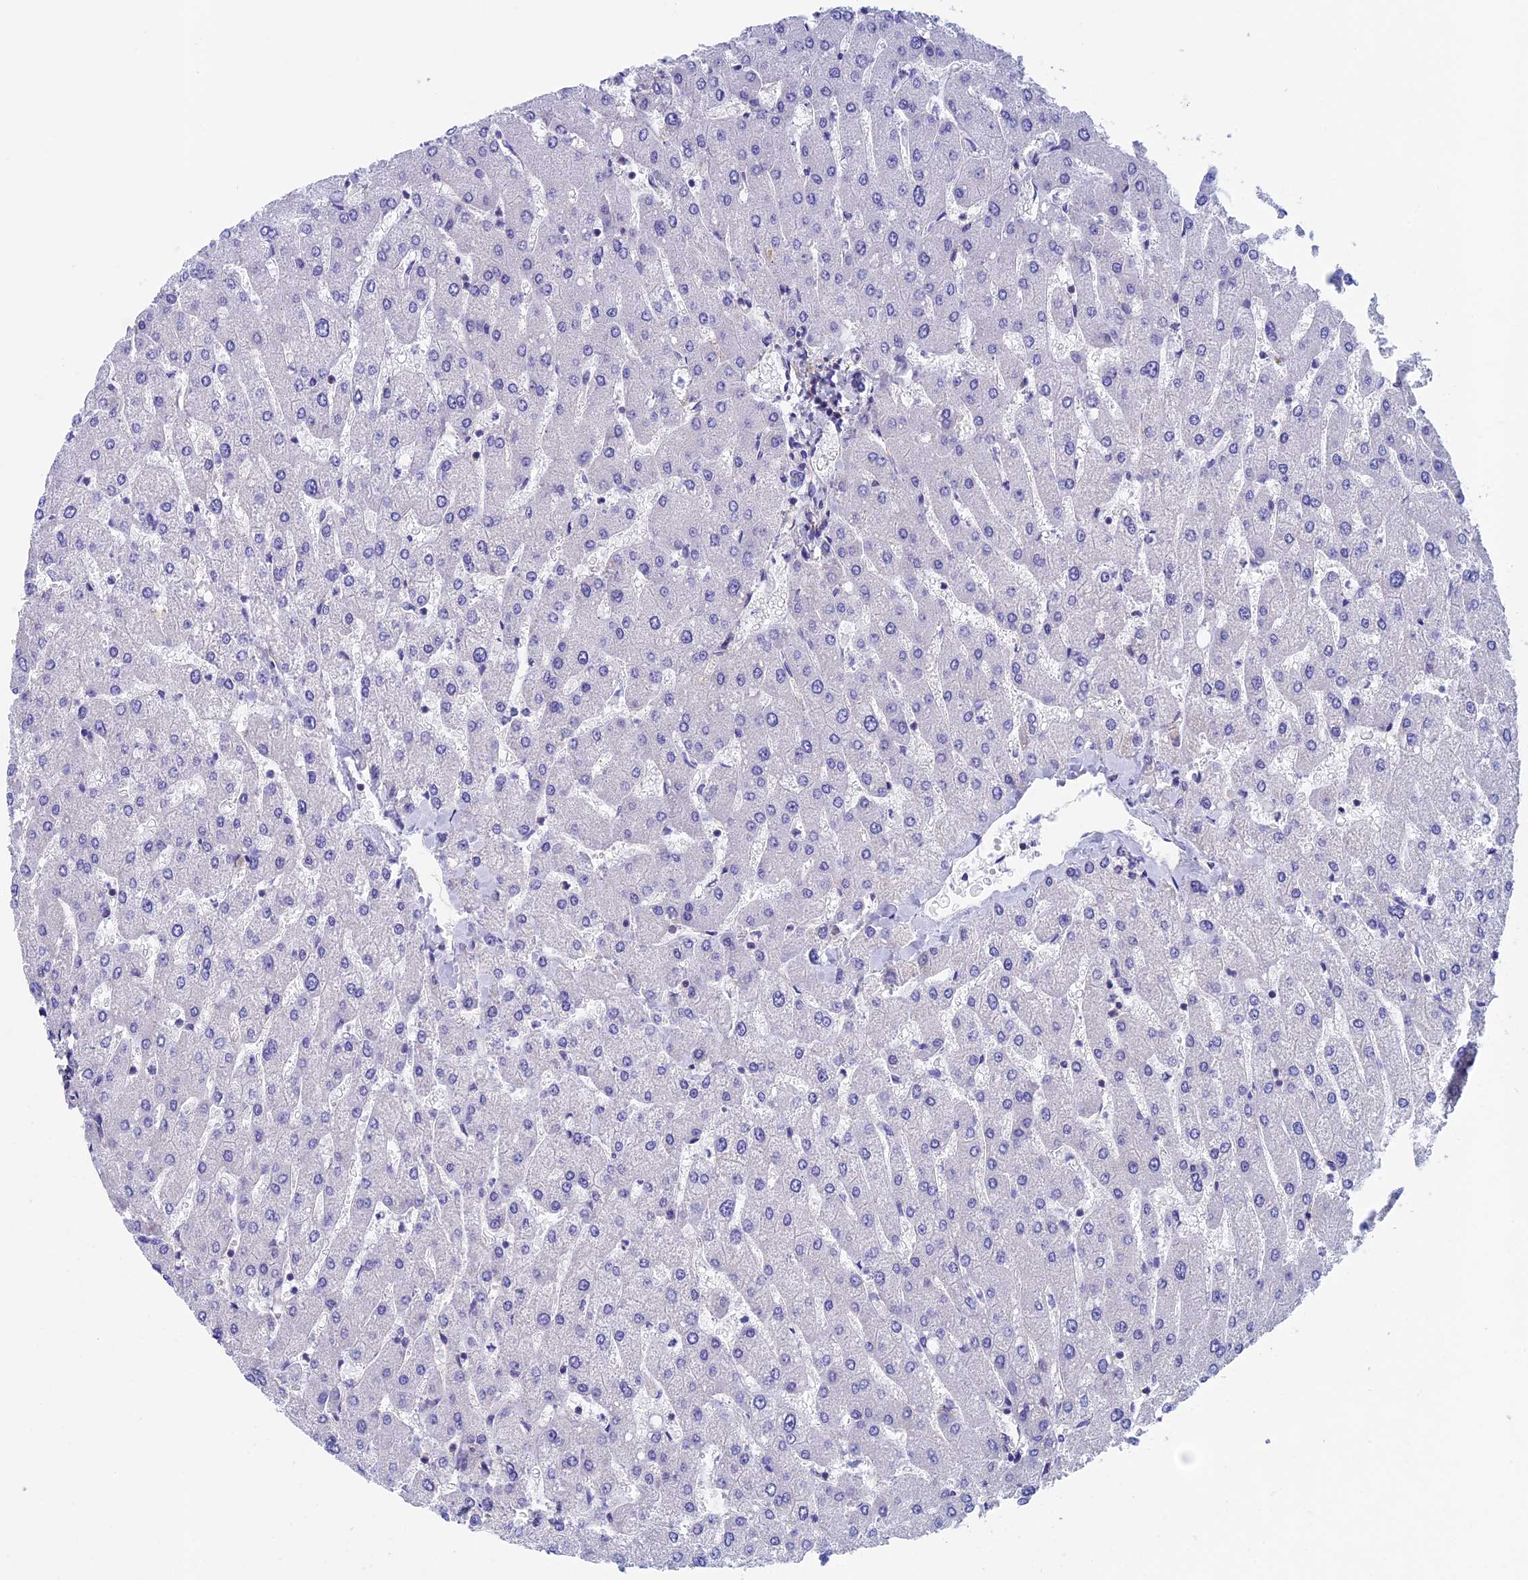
{"staining": {"intensity": "negative", "quantity": "none", "location": "none"}, "tissue": "liver", "cell_type": "Cholangiocytes", "image_type": "normal", "snomed": [{"axis": "morphology", "description": "Normal tissue, NOS"}, {"axis": "topography", "description": "Liver"}], "caption": "The photomicrograph displays no significant staining in cholangiocytes of liver. The staining is performed using DAB brown chromogen with nuclei counter-stained in using hematoxylin.", "gene": "SEPTIN1", "patient": {"sex": "male", "age": 55}}